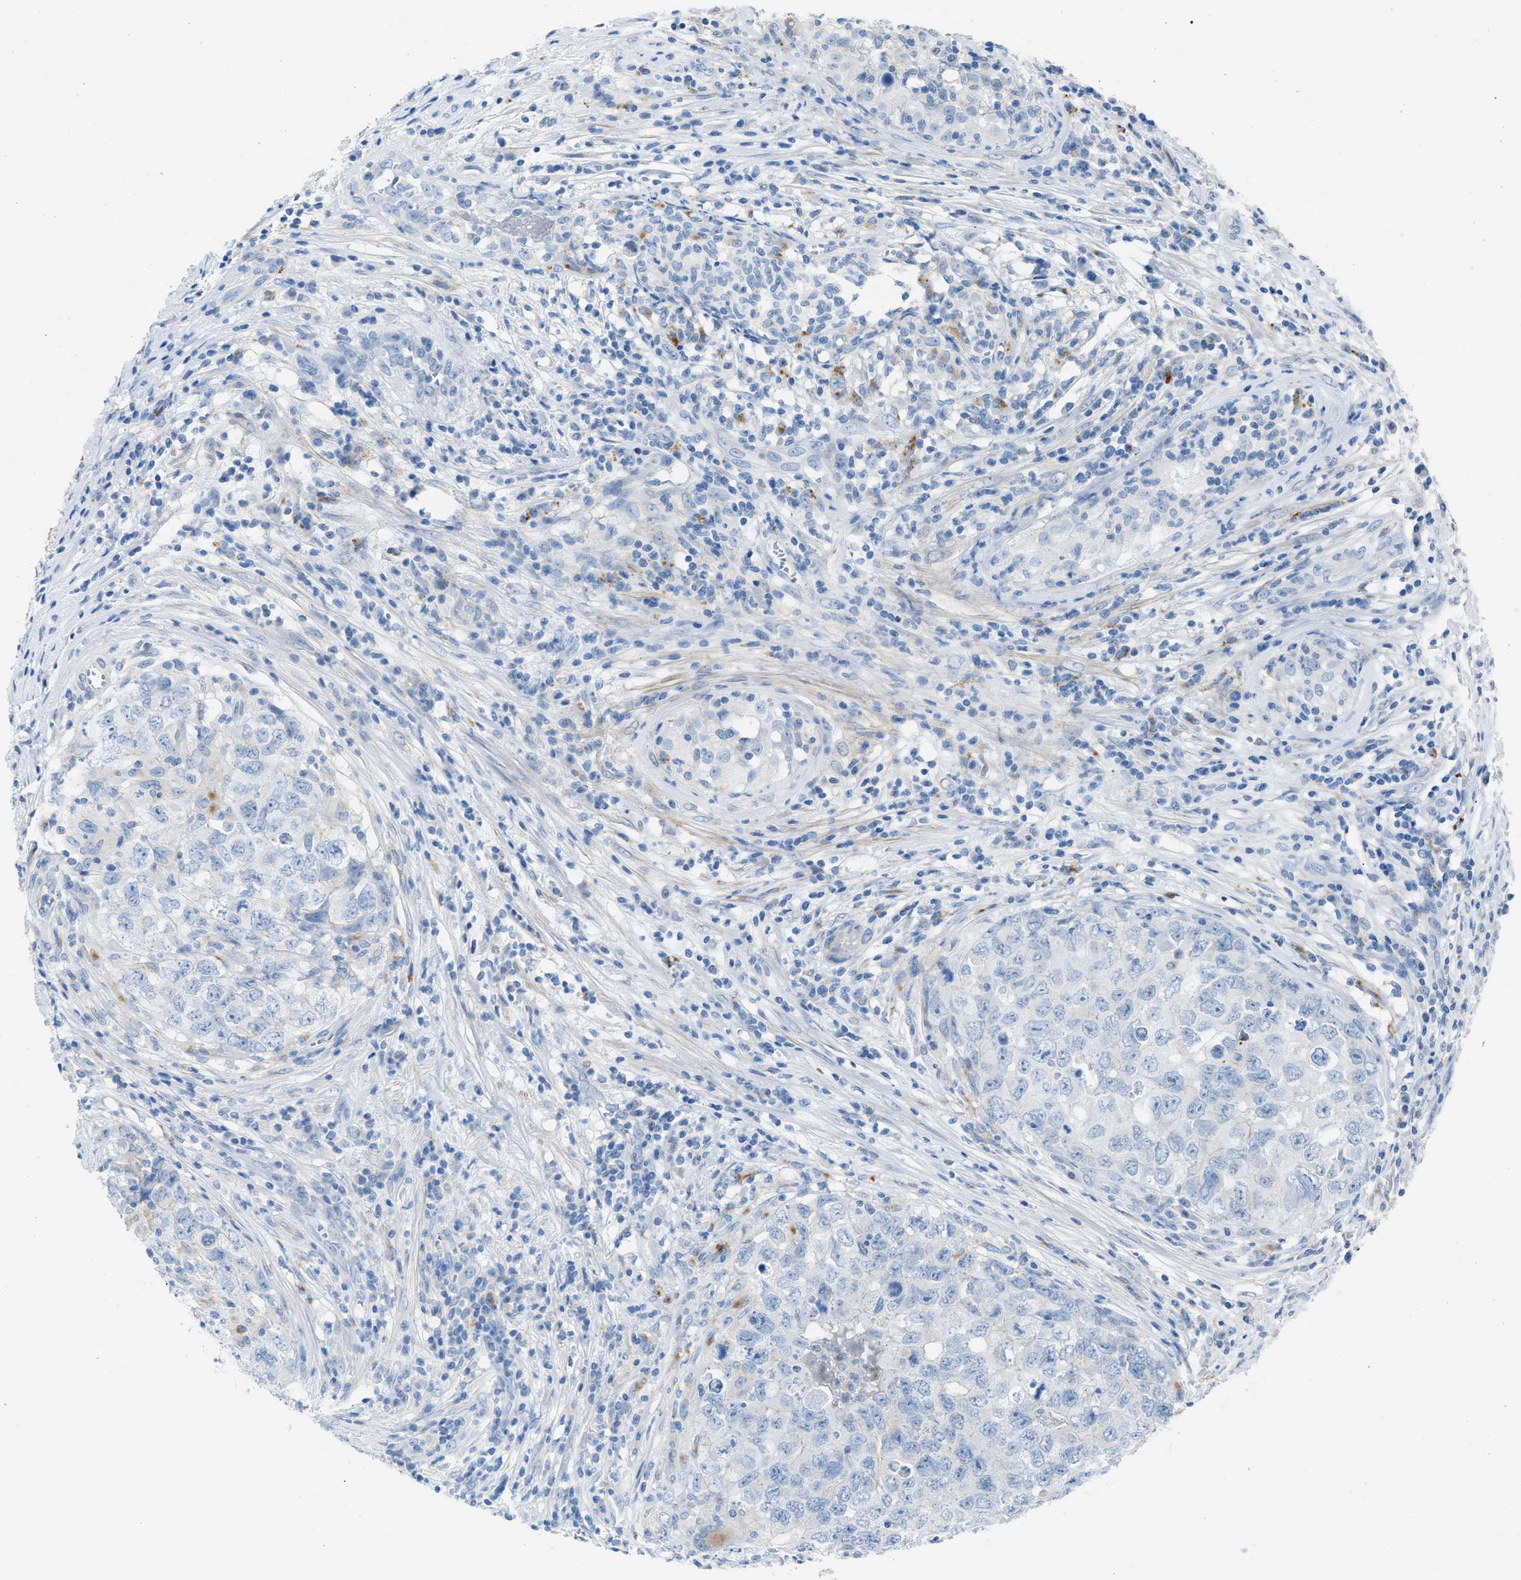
{"staining": {"intensity": "negative", "quantity": "none", "location": "none"}, "tissue": "testis cancer", "cell_type": "Tumor cells", "image_type": "cancer", "snomed": [{"axis": "morphology", "description": "Seminoma, NOS"}, {"axis": "morphology", "description": "Carcinoma, Embryonal, NOS"}, {"axis": "topography", "description": "Testis"}], "caption": "The immunohistochemistry micrograph has no significant staining in tumor cells of testis cancer (seminoma) tissue.", "gene": "ASPA", "patient": {"sex": "male", "age": 43}}